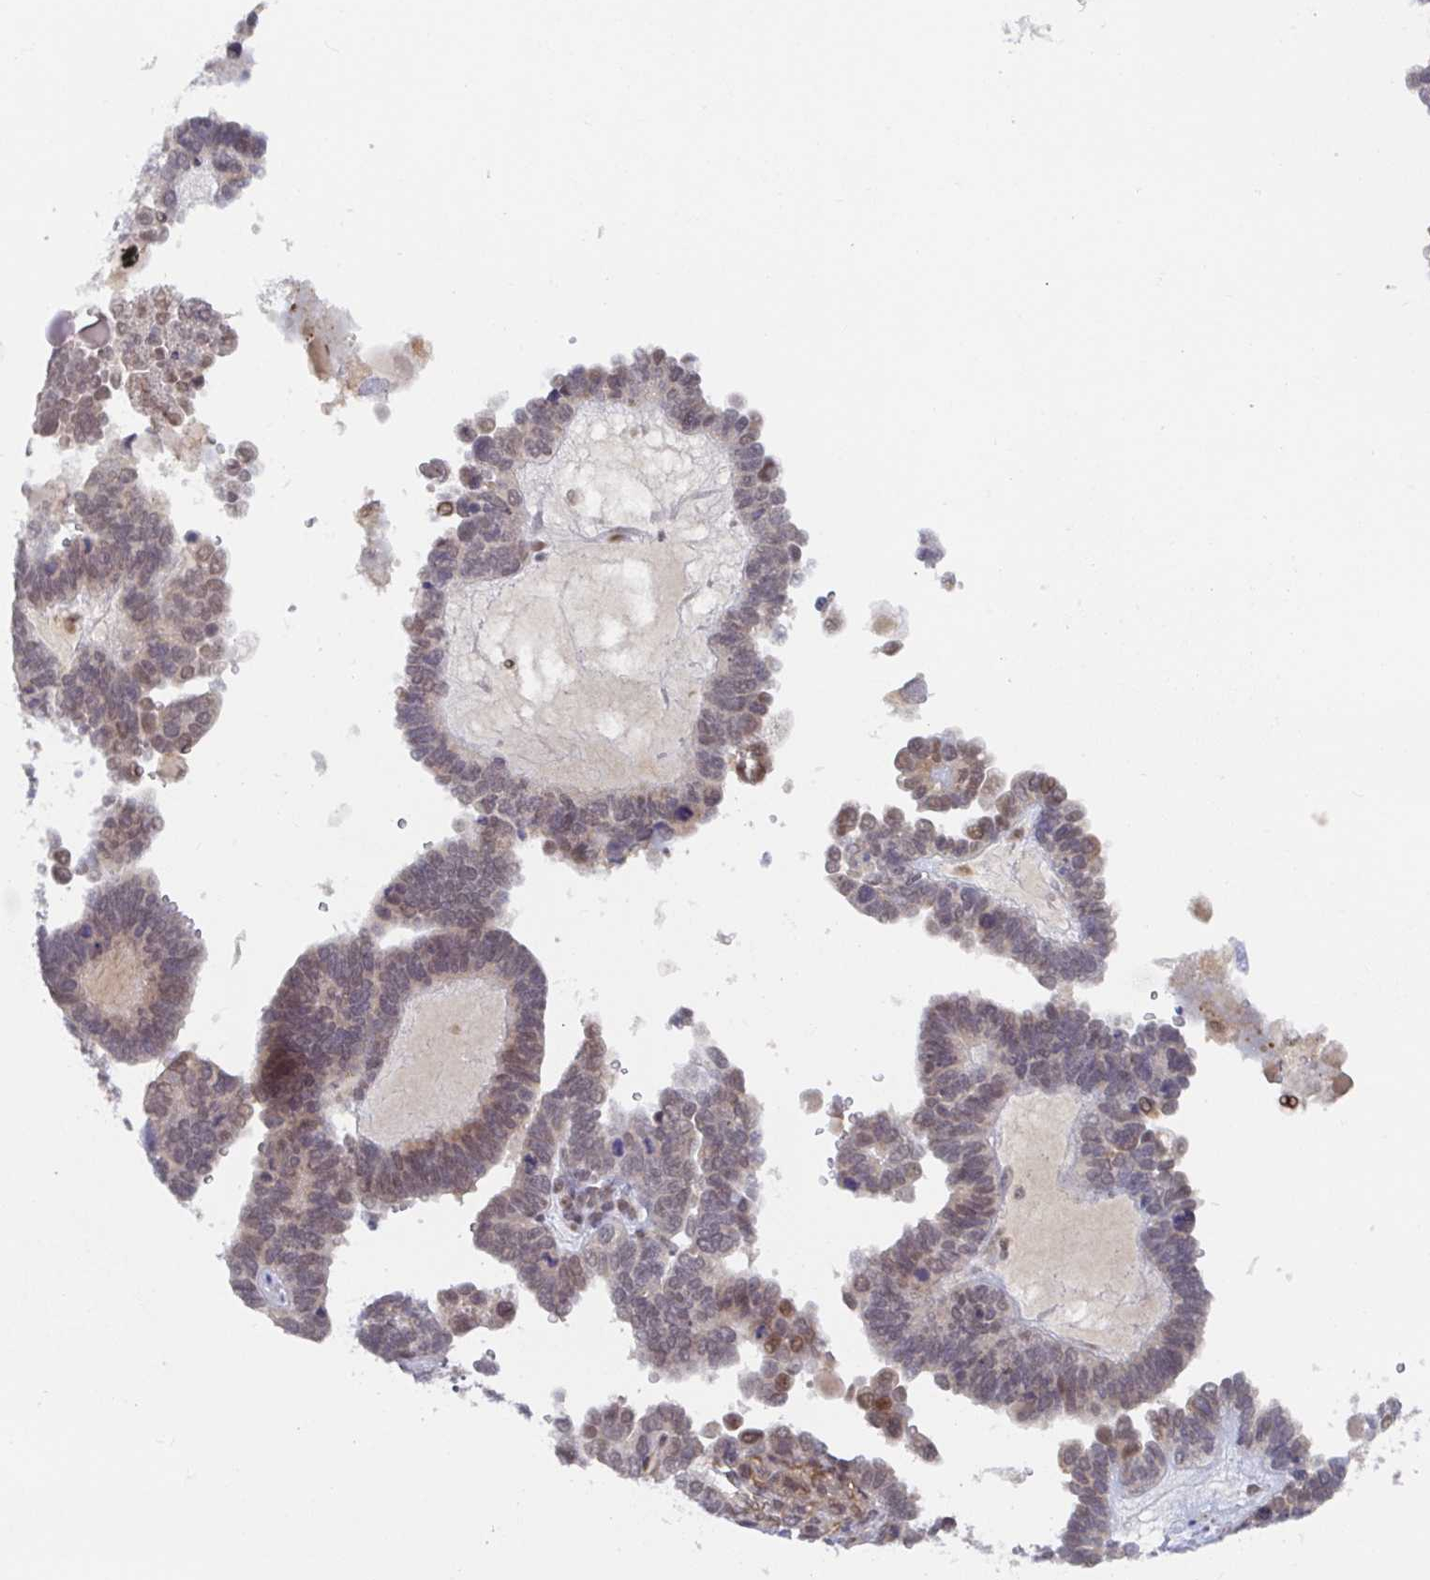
{"staining": {"intensity": "weak", "quantity": "25%-75%", "location": "cytoplasmic/membranous,nuclear"}, "tissue": "ovarian cancer", "cell_type": "Tumor cells", "image_type": "cancer", "snomed": [{"axis": "morphology", "description": "Cystadenocarcinoma, serous, NOS"}, {"axis": "topography", "description": "Ovary"}], "caption": "This image demonstrates ovarian serous cystadenocarcinoma stained with immunohistochemistry to label a protein in brown. The cytoplasmic/membranous and nuclear of tumor cells show weak positivity for the protein. Nuclei are counter-stained blue.", "gene": "ALG1", "patient": {"sex": "female", "age": 51}}